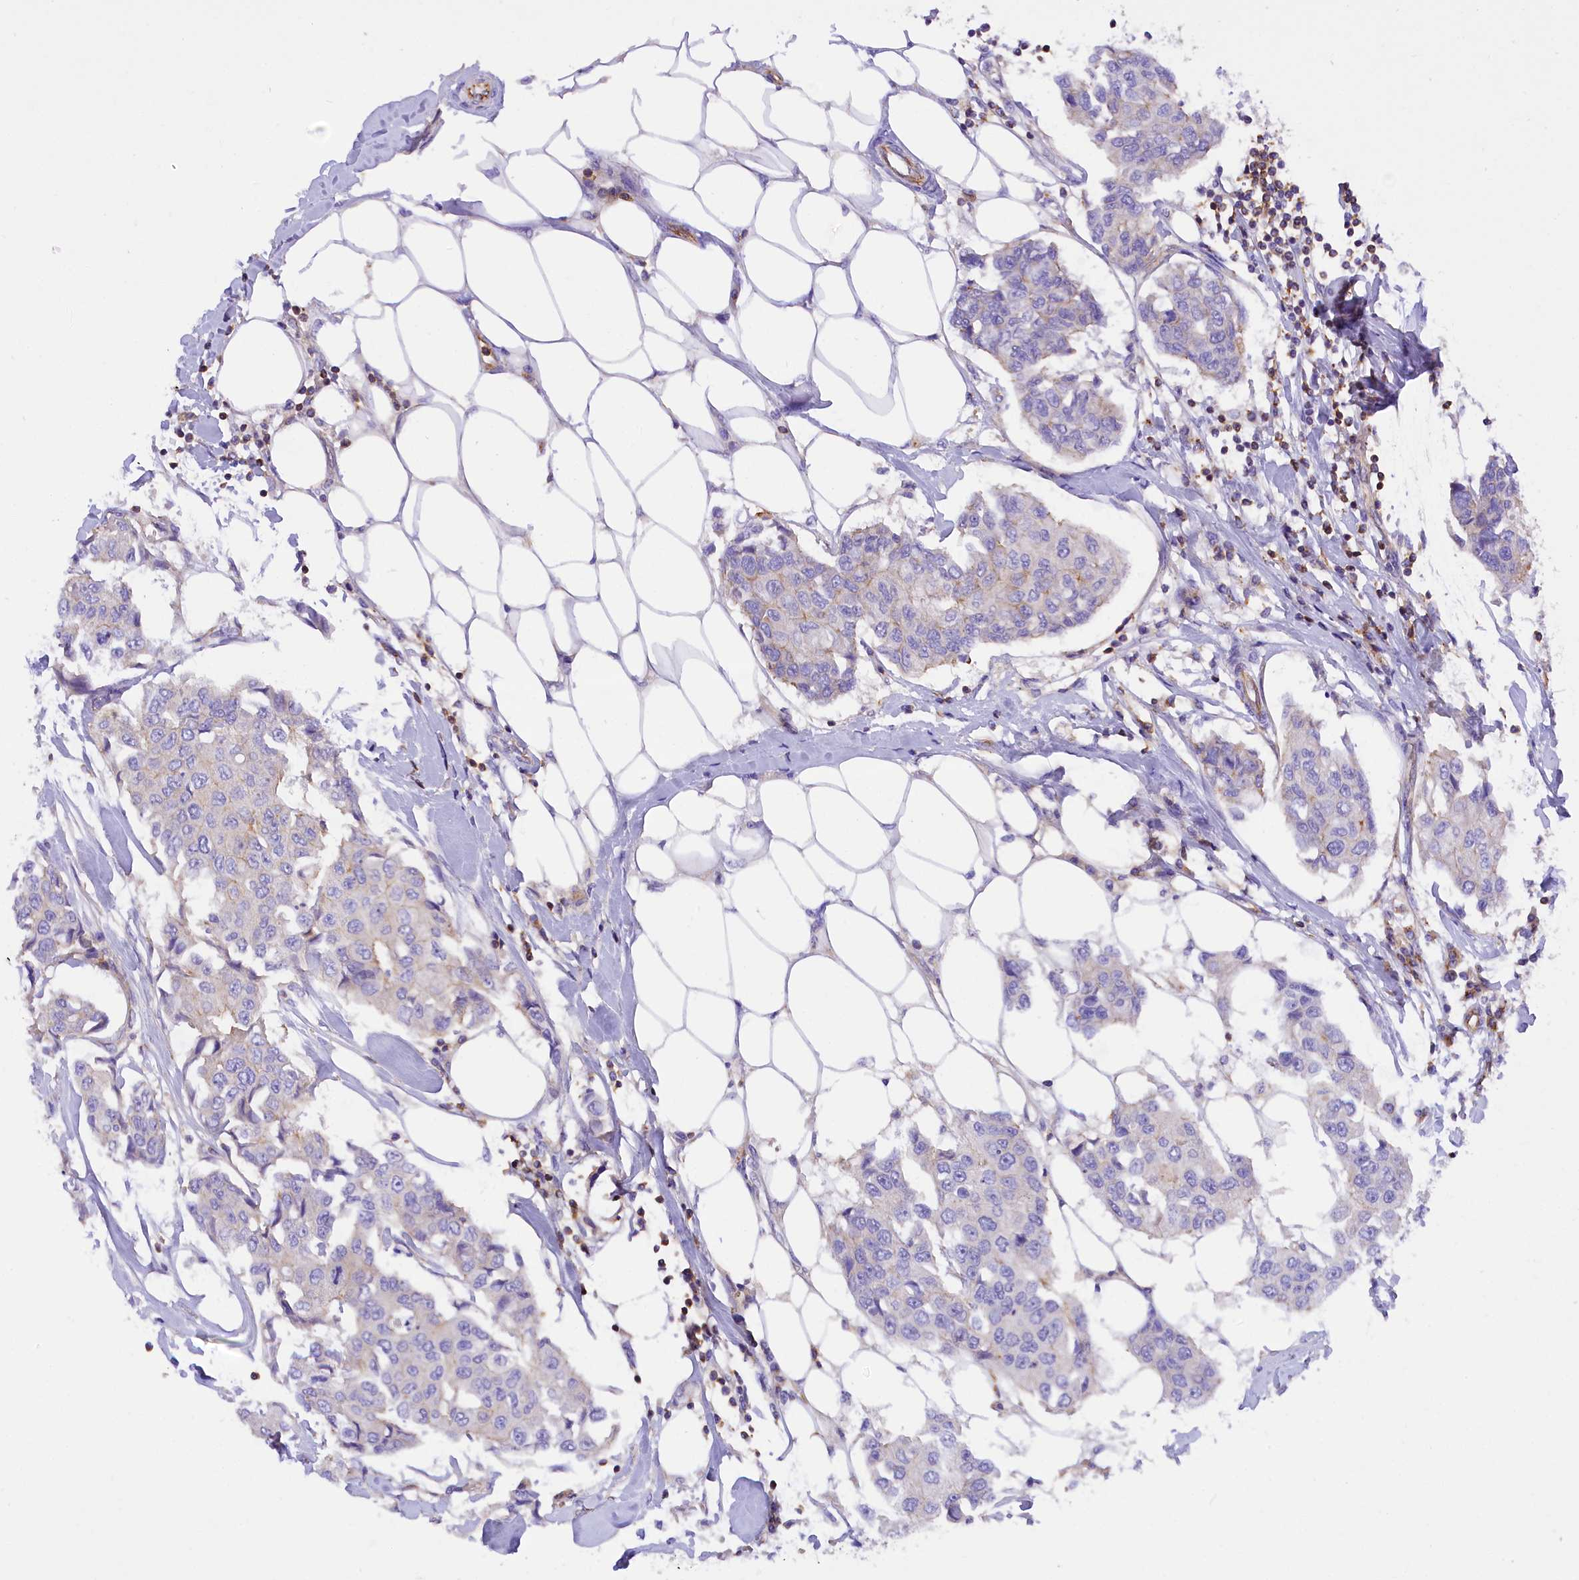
{"staining": {"intensity": "negative", "quantity": "none", "location": "none"}, "tissue": "breast cancer", "cell_type": "Tumor cells", "image_type": "cancer", "snomed": [{"axis": "morphology", "description": "Duct carcinoma"}, {"axis": "topography", "description": "Breast"}], "caption": "Immunohistochemistry histopathology image of human breast cancer stained for a protein (brown), which displays no expression in tumor cells. (DAB IHC visualized using brightfield microscopy, high magnification).", "gene": "FAM193A", "patient": {"sex": "female", "age": 80}}